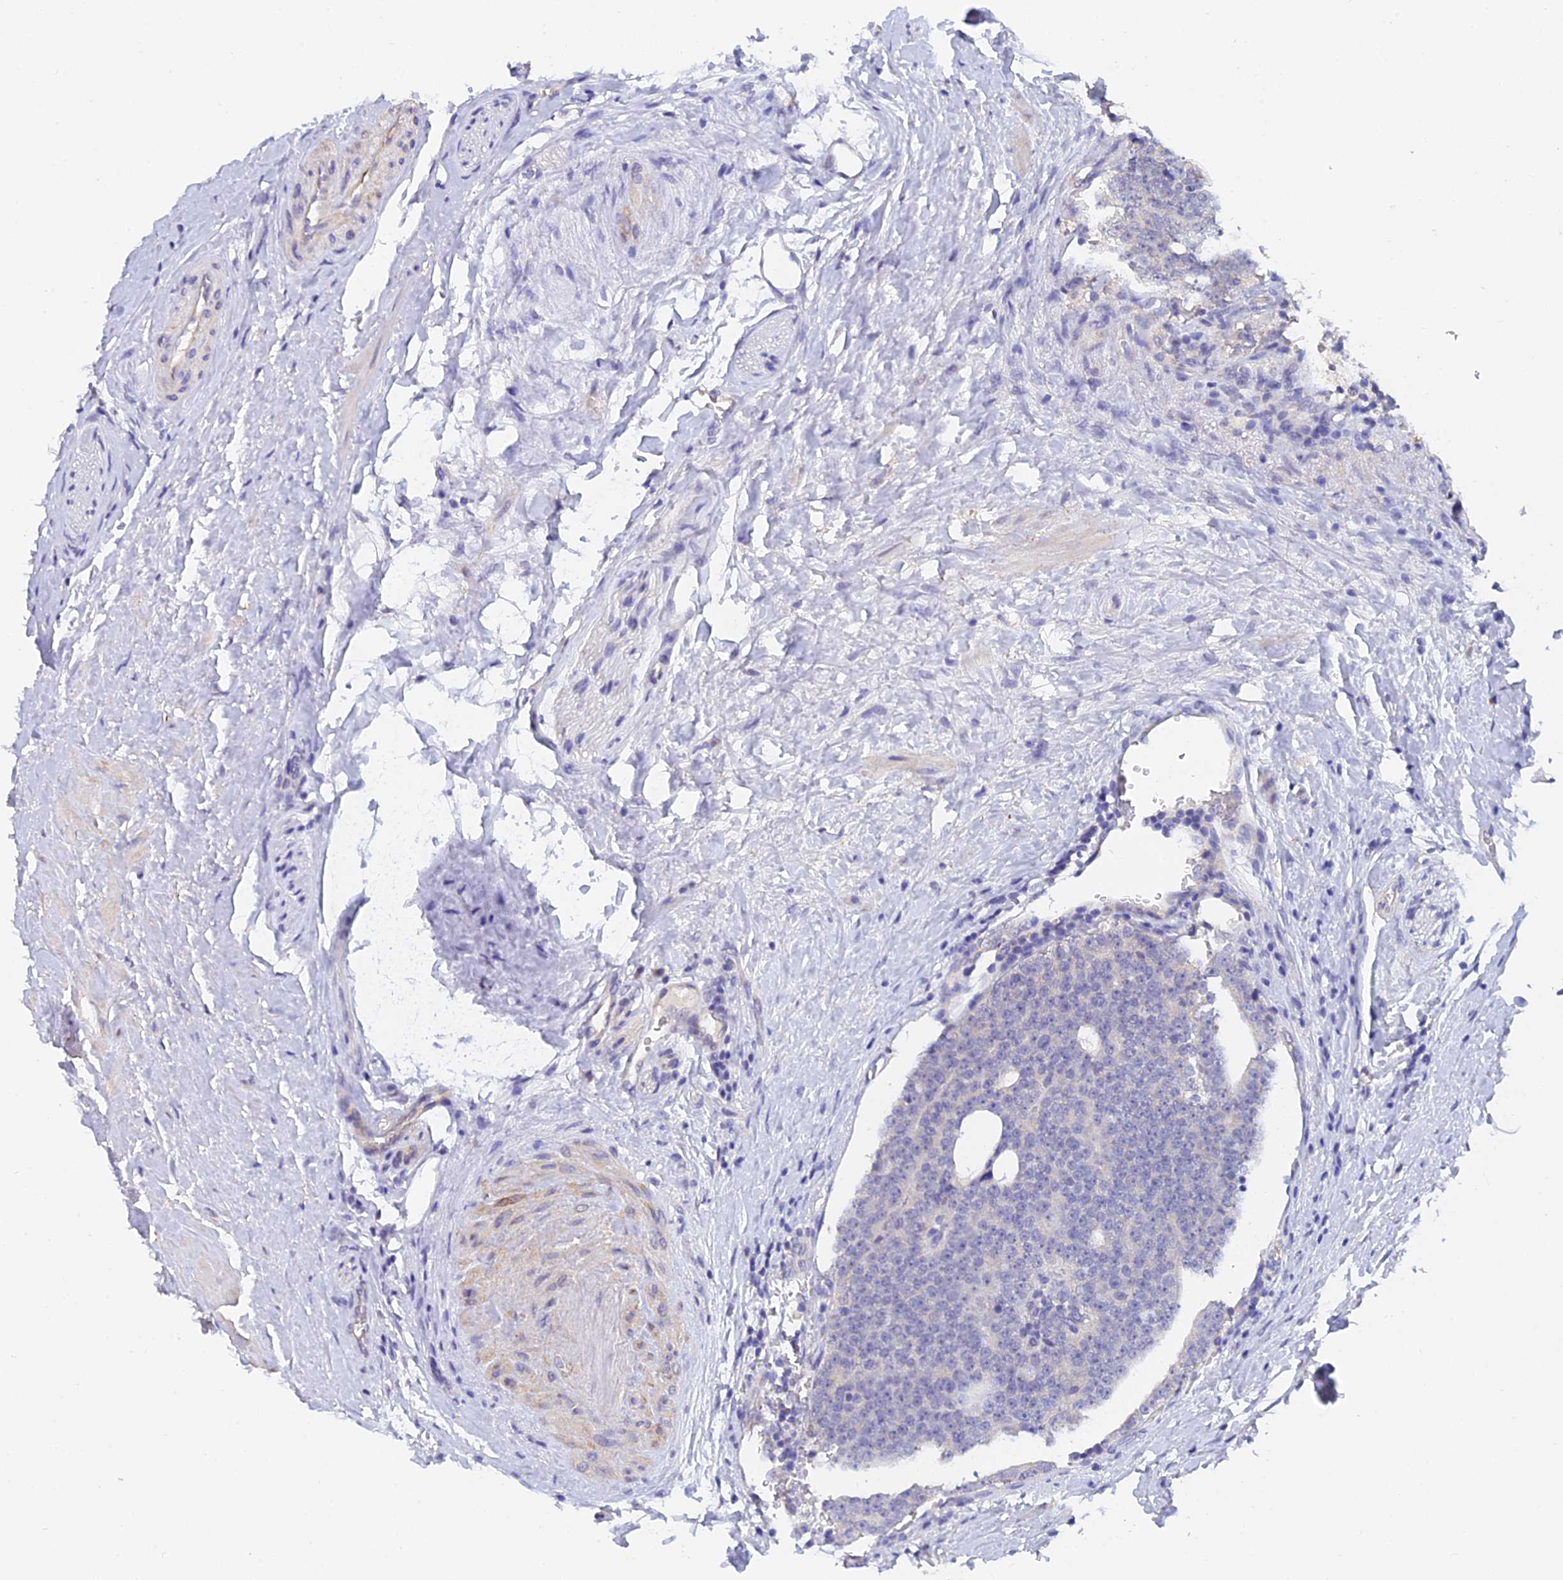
{"staining": {"intensity": "negative", "quantity": "none", "location": "none"}, "tissue": "prostate cancer", "cell_type": "Tumor cells", "image_type": "cancer", "snomed": [{"axis": "morphology", "description": "Adenocarcinoma, High grade"}, {"axis": "topography", "description": "Prostate"}], "caption": "DAB (3,3'-diaminobenzidine) immunohistochemical staining of prostate cancer exhibits no significant expression in tumor cells.", "gene": "HOXB1", "patient": {"sex": "male", "age": 56}}